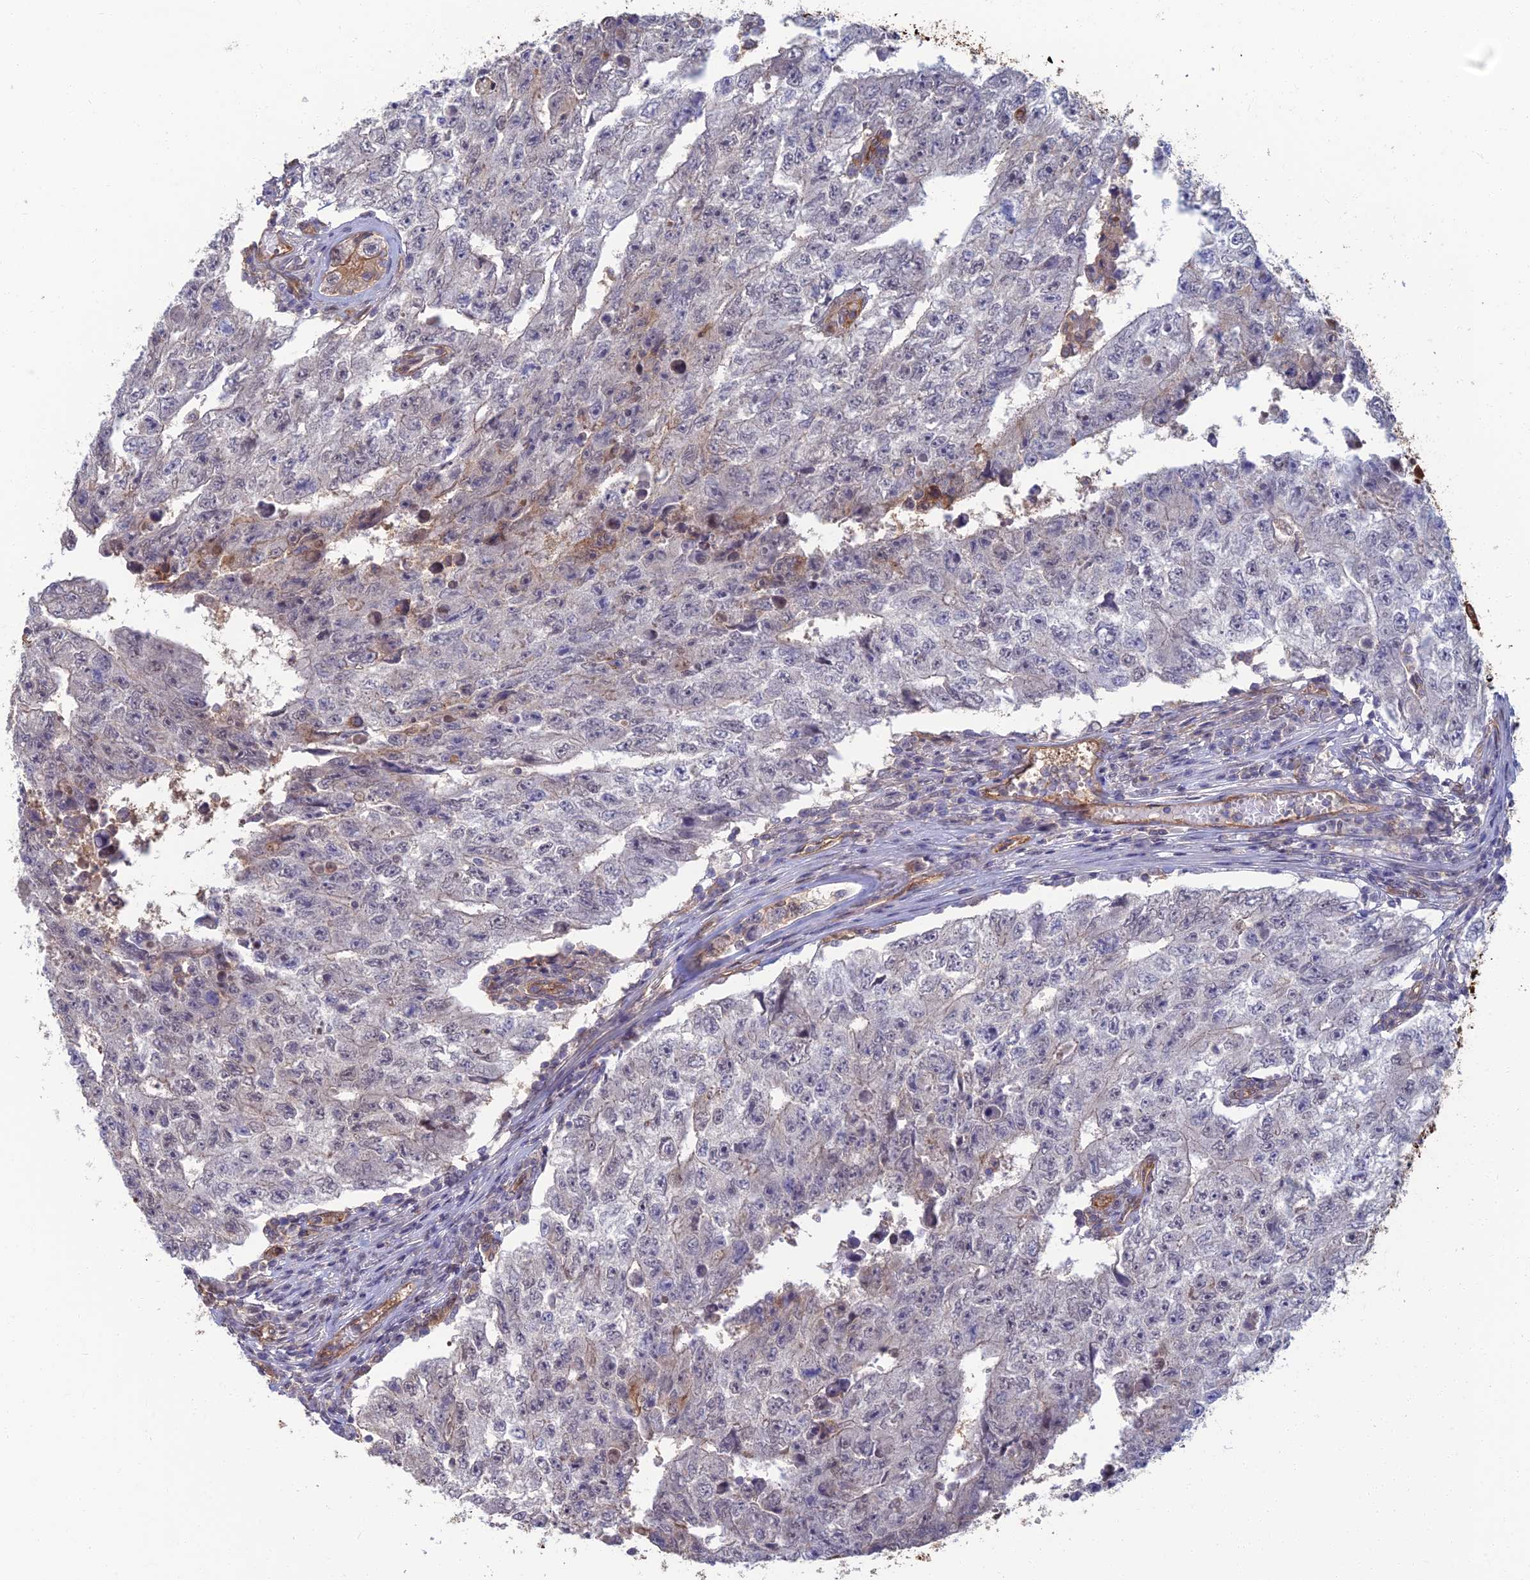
{"staining": {"intensity": "negative", "quantity": "none", "location": "none"}, "tissue": "testis cancer", "cell_type": "Tumor cells", "image_type": "cancer", "snomed": [{"axis": "morphology", "description": "Carcinoma, Embryonal, NOS"}, {"axis": "topography", "description": "Testis"}], "caption": "The immunohistochemistry image has no significant staining in tumor cells of embryonal carcinoma (testis) tissue.", "gene": "LRRN3", "patient": {"sex": "male", "age": 17}}